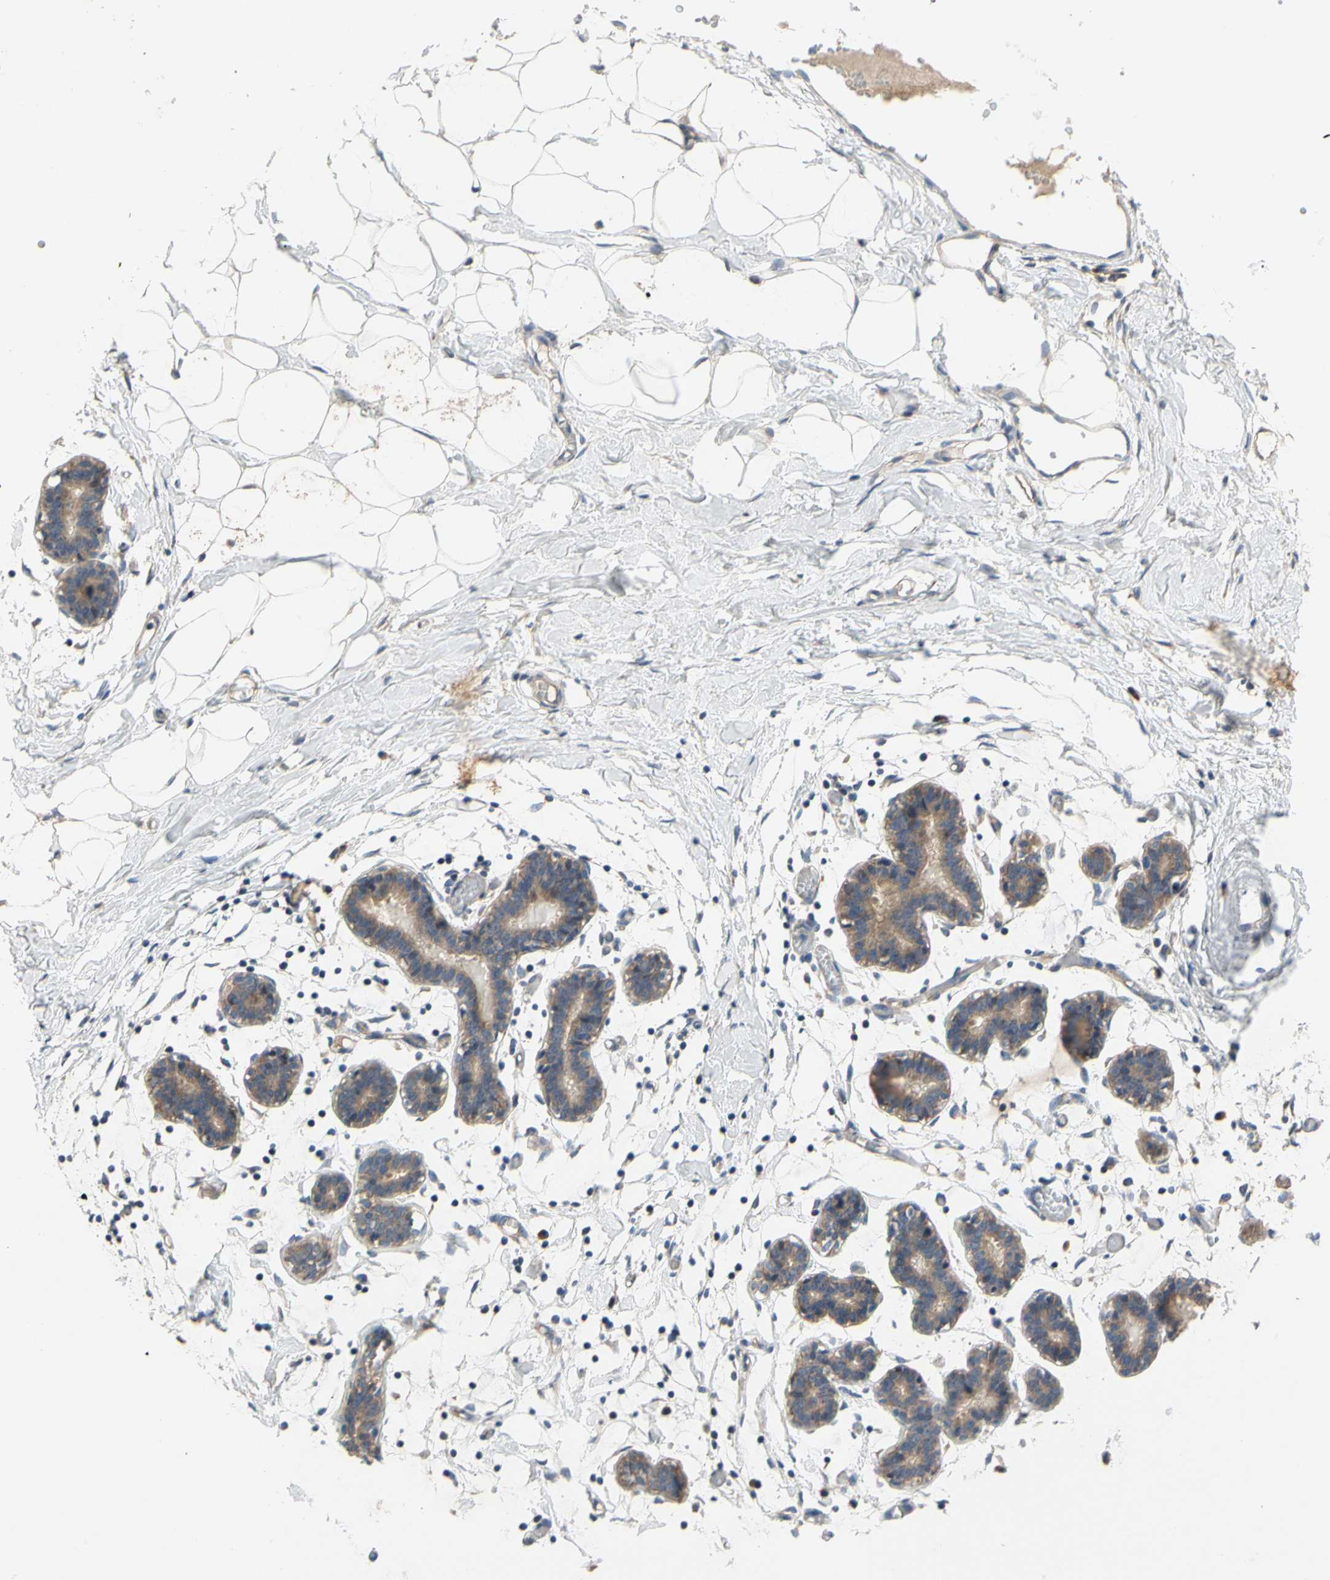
{"staining": {"intensity": "negative", "quantity": "none", "location": "none"}, "tissue": "breast", "cell_type": "Adipocytes", "image_type": "normal", "snomed": [{"axis": "morphology", "description": "Normal tissue, NOS"}, {"axis": "topography", "description": "Breast"}], "caption": "Immunohistochemistry (IHC) histopathology image of normal breast stained for a protein (brown), which reveals no staining in adipocytes.", "gene": "MBTPS2", "patient": {"sex": "female", "age": 27}}